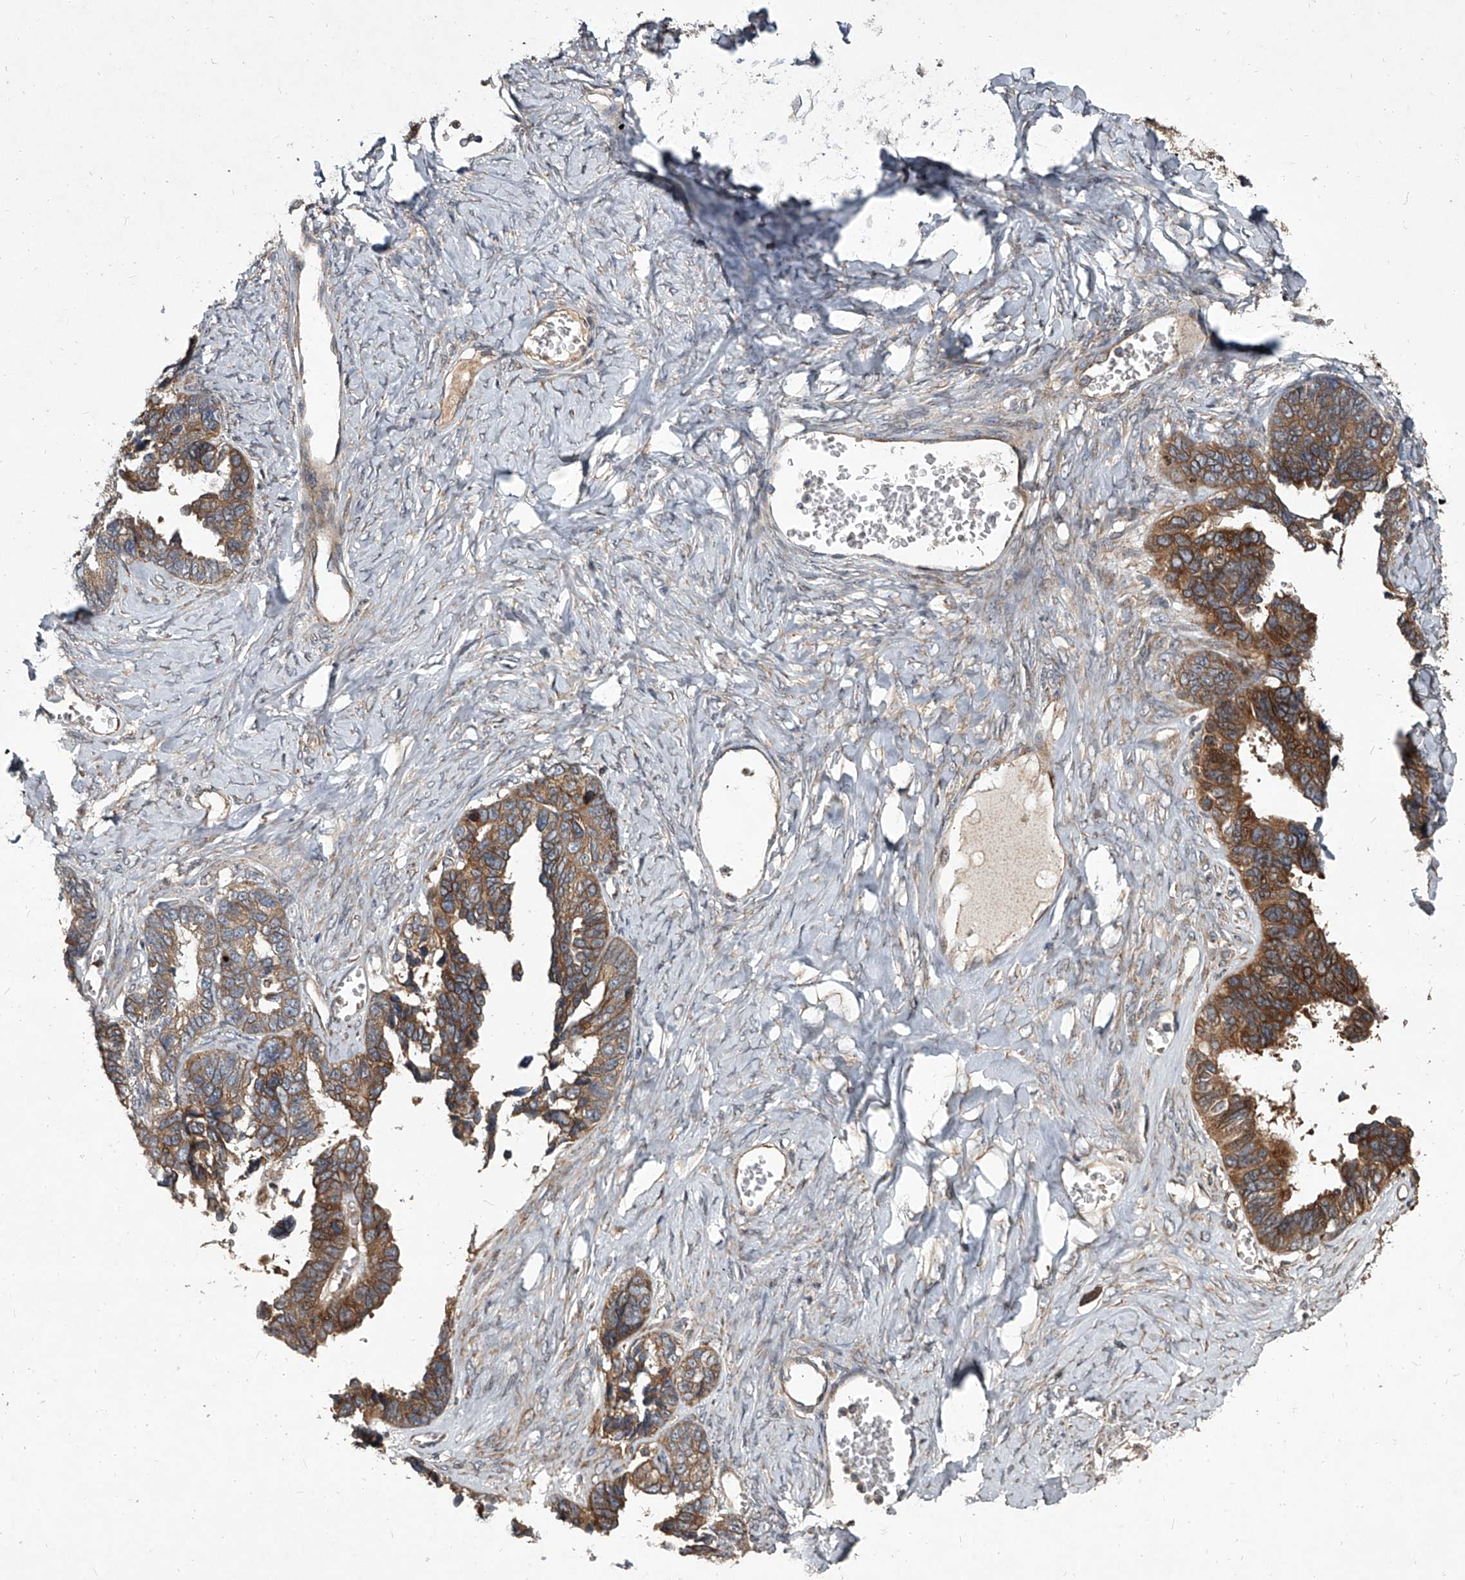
{"staining": {"intensity": "moderate", "quantity": ">75%", "location": "cytoplasmic/membranous"}, "tissue": "ovarian cancer", "cell_type": "Tumor cells", "image_type": "cancer", "snomed": [{"axis": "morphology", "description": "Cystadenocarcinoma, serous, NOS"}, {"axis": "topography", "description": "Ovary"}], "caption": "Protein staining by immunohistochemistry reveals moderate cytoplasmic/membranous positivity in approximately >75% of tumor cells in ovarian cancer.", "gene": "EVA1C", "patient": {"sex": "female", "age": 79}}